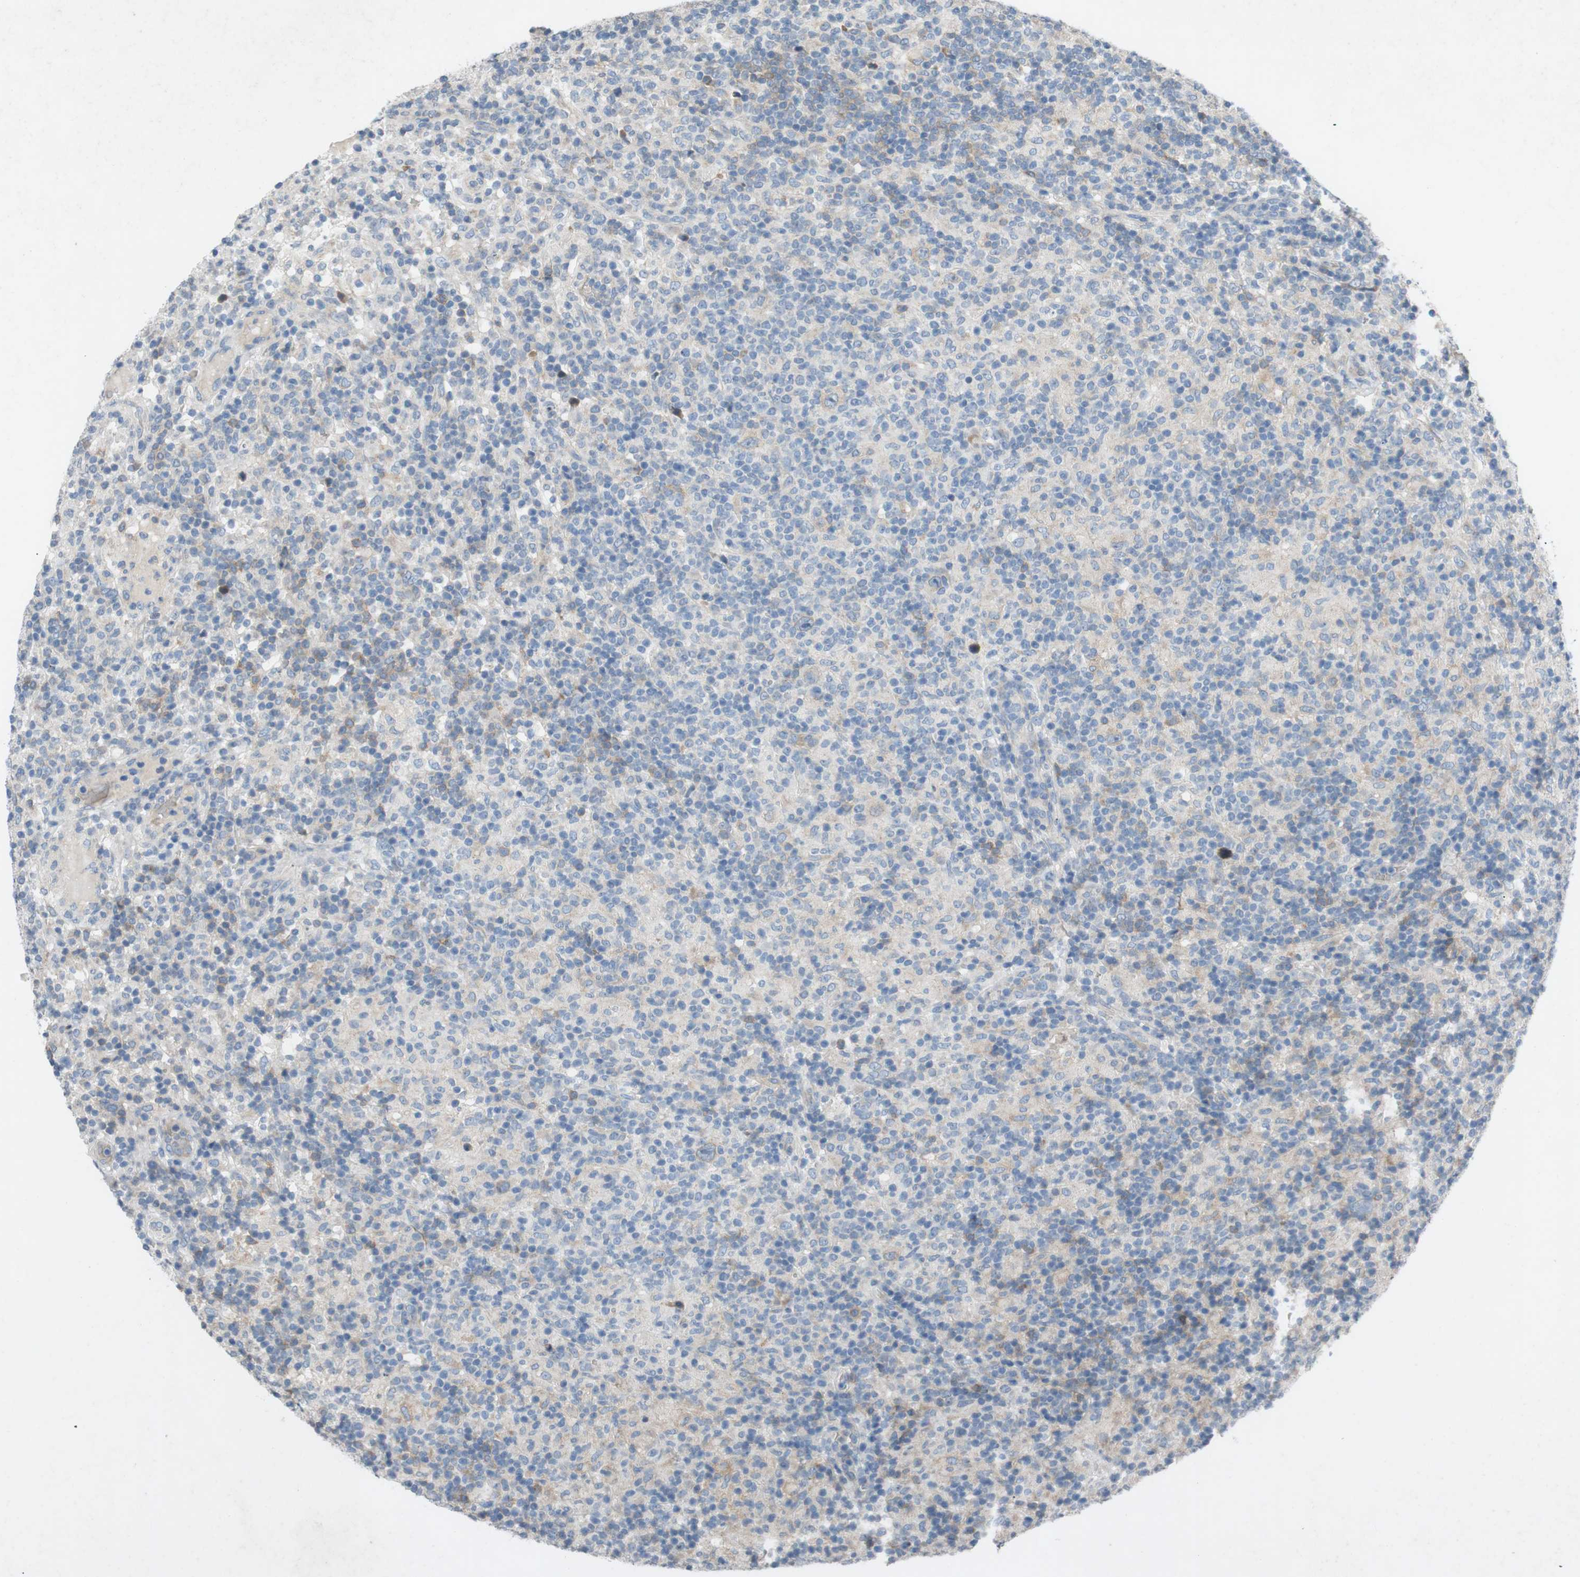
{"staining": {"intensity": "weak", "quantity": ">75%", "location": "cytoplasmic/membranous"}, "tissue": "lymphoma", "cell_type": "Tumor cells", "image_type": "cancer", "snomed": [{"axis": "morphology", "description": "Hodgkin's disease, NOS"}, {"axis": "topography", "description": "Lymph node"}], "caption": "Tumor cells show weak cytoplasmic/membranous expression in about >75% of cells in lymphoma.", "gene": "ADD2", "patient": {"sex": "male", "age": 70}}